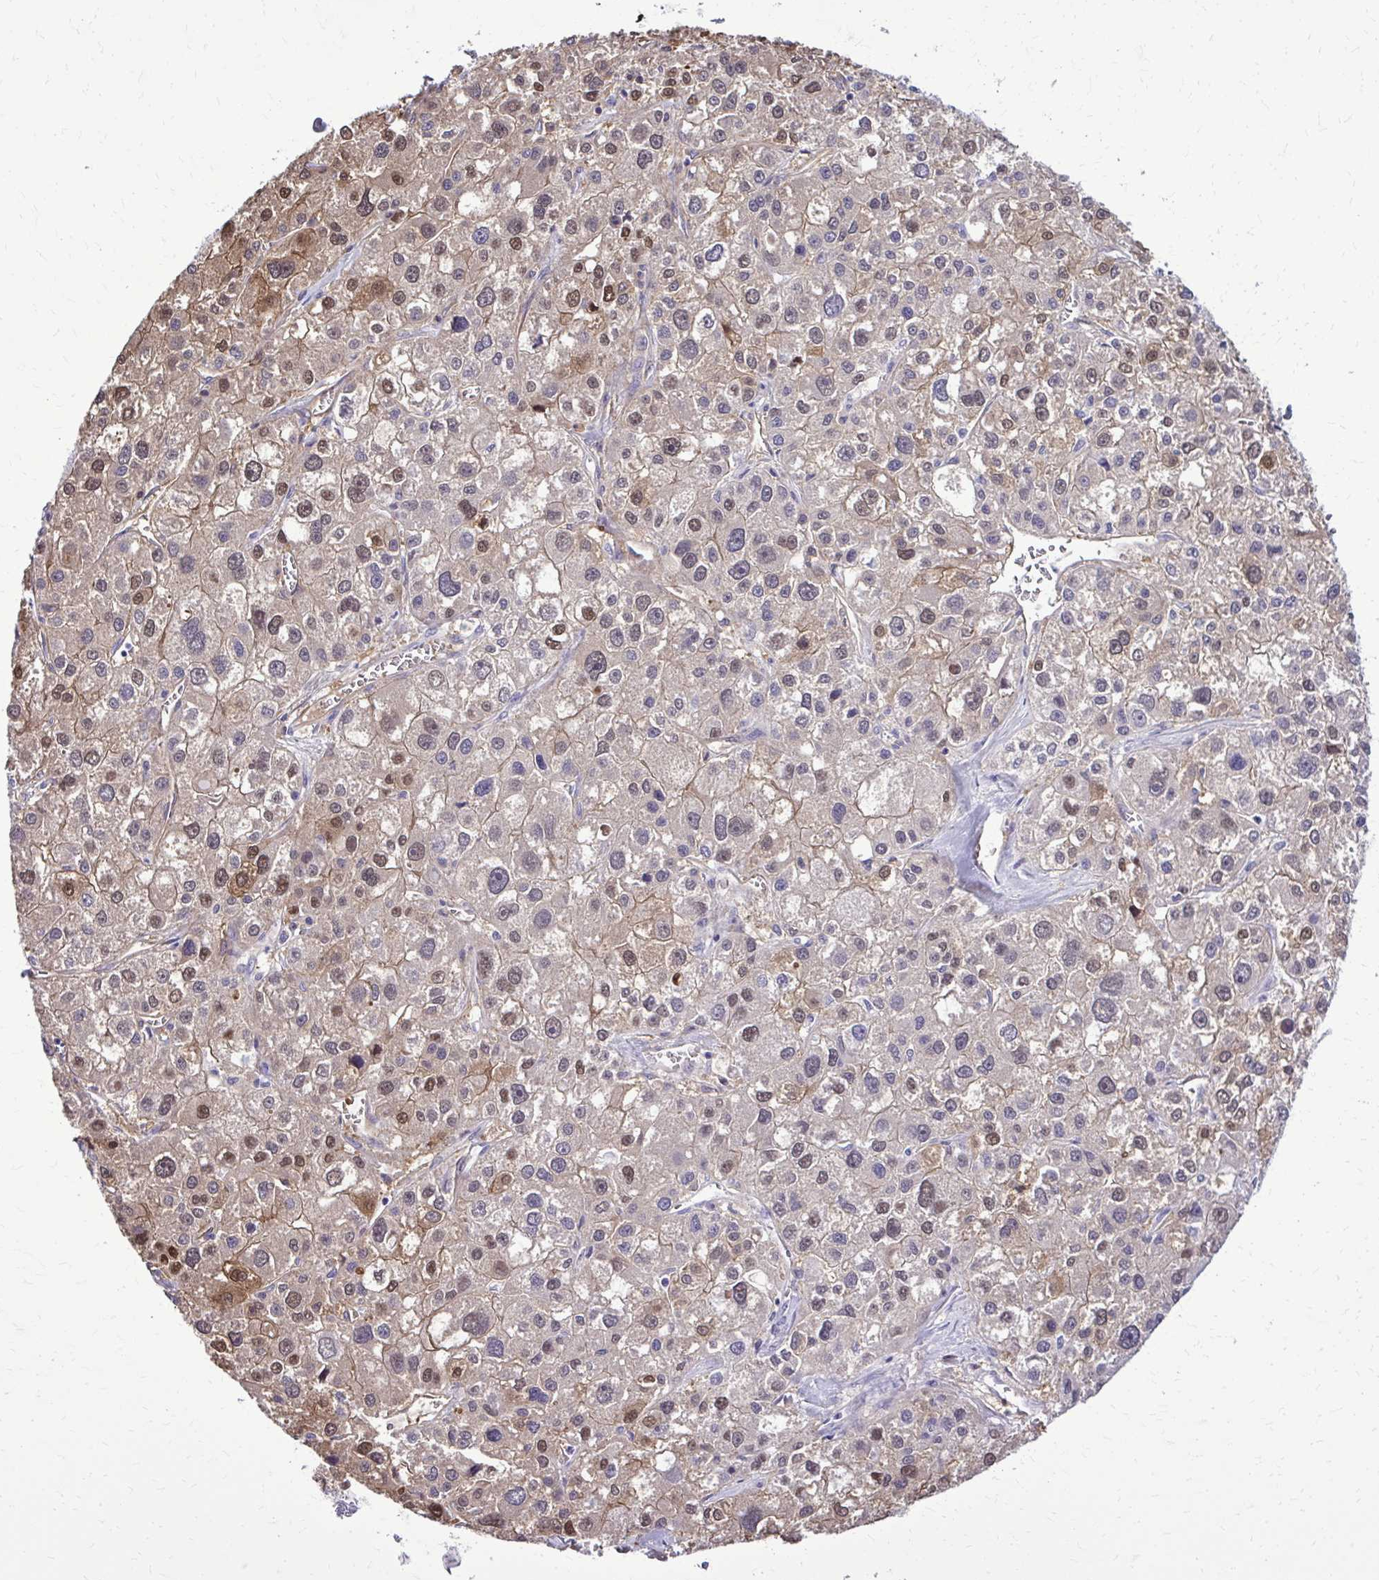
{"staining": {"intensity": "moderate", "quantity": "<25%", "location": "cytoplasmic/membranous,nuclear"}, "tissue": "liver cancer", "cell_type": "Tumor cells", "image_type": "cancer", "snomed": [{"axis": "morphology", "description": "Carcinoma, Hepatocellular, NOS"}, {"axis": "topography", "description": "Liver"}], "caption": "Protein staining reveals moderate cytoplasmic/membranous and nuclear staining in approximately <25% of tumor cells in liver cancer. Immunohistochemistry stains the protein in brown and the nuclei are stained blue.", "gene": "RASL11B", "patient": {"sex": "male", "age": 73}}